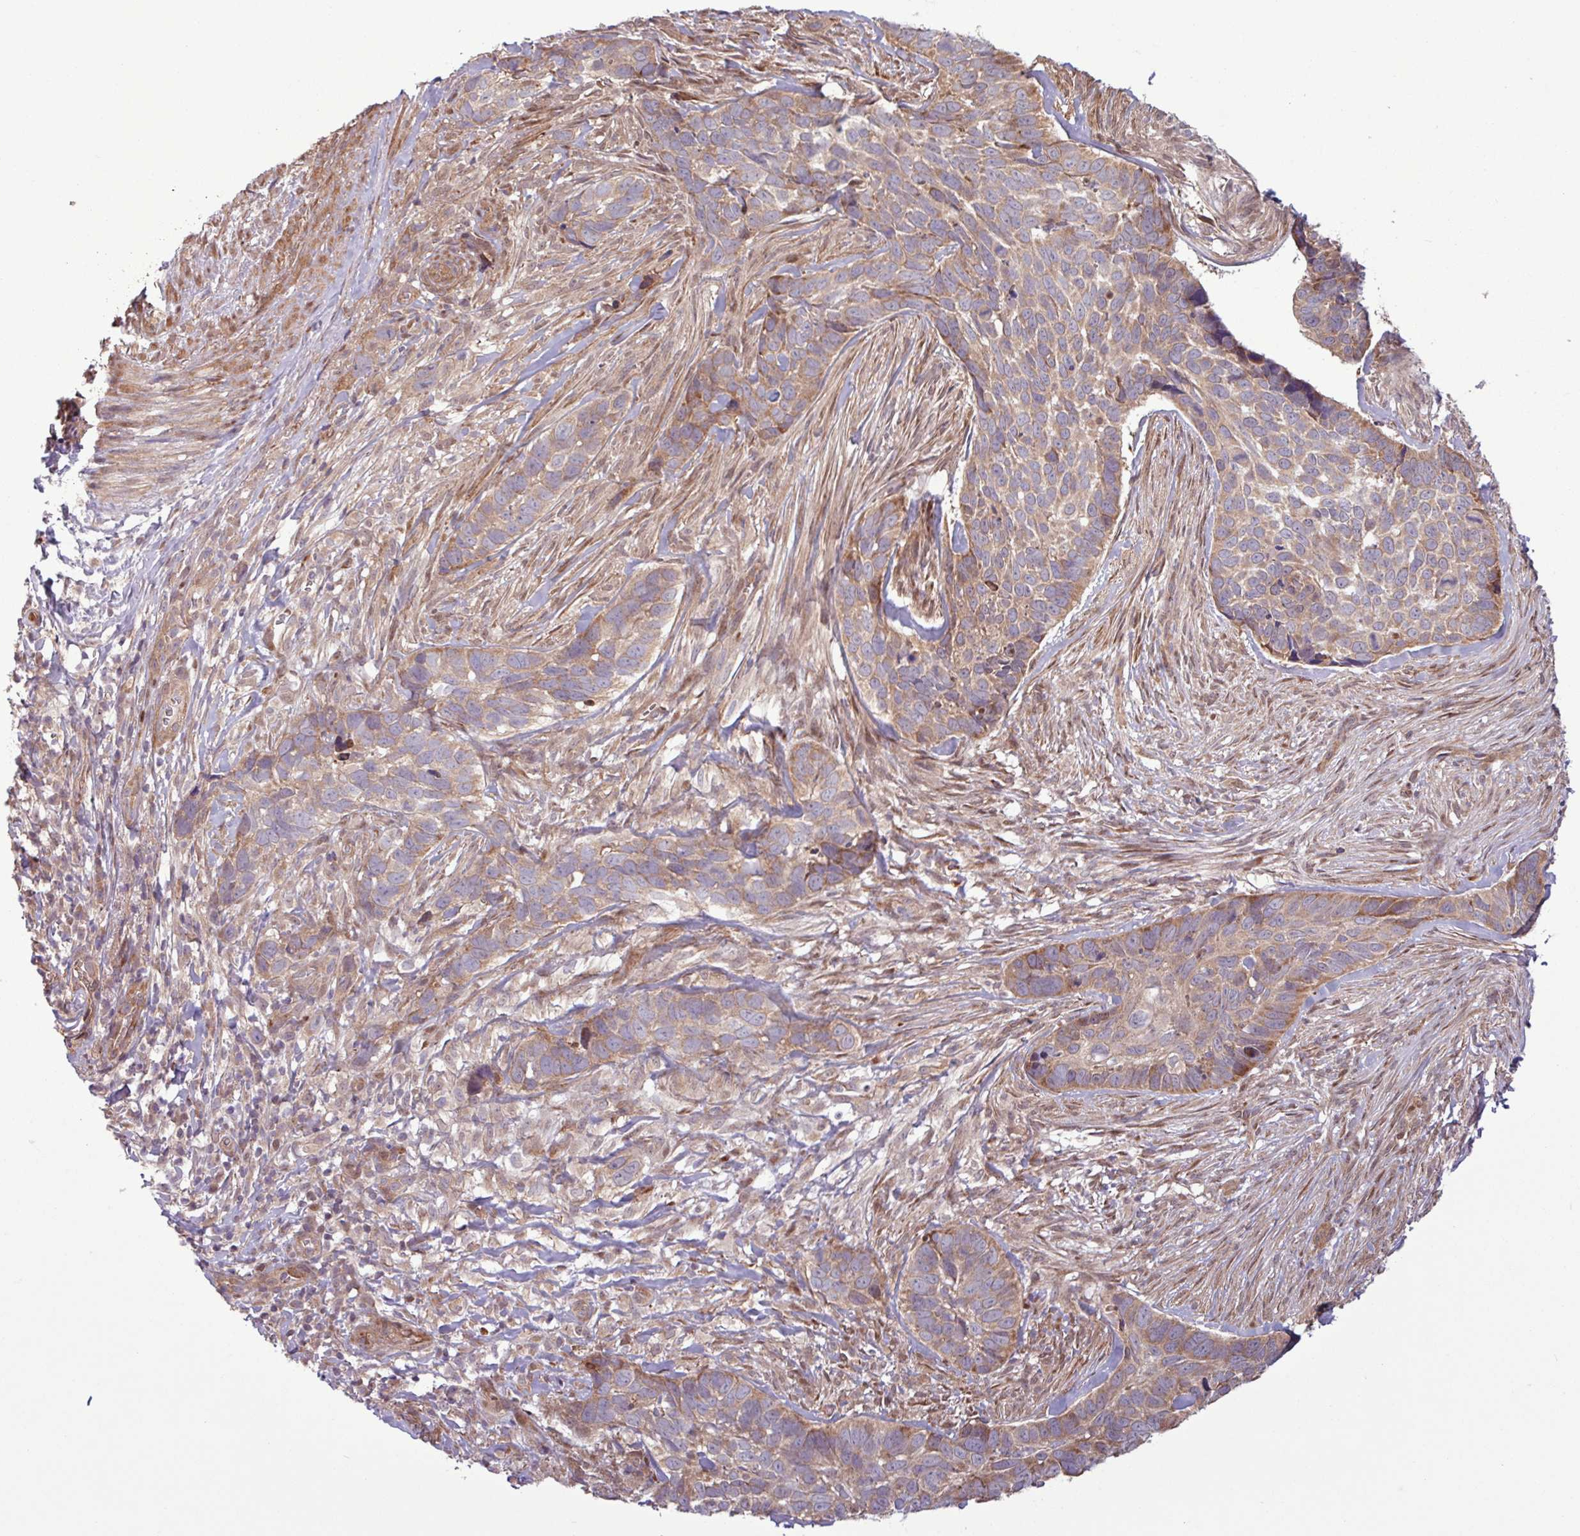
{"staining": {"intensity": "moderate", "quantity": "25%-75%", "location": "cytoplasmic/membranous"}, "tissue": "skin cancer", "cell_type": "Tumor cells", "image_type": "cancer", "snomed": [{"axis": "morphology", "description": "Basal cell carcinoma"}, {"axis": "topography", "description": "Skin"}], "caption": "Skin basal cell carcinoma stained with a brown dye demonstrates moderate cytoplasmic/membranous positive positivity in approximately 25%-75% of tumor cells.", "gene": "PDPR", "patient": {"sex": "female", "age": 82}}